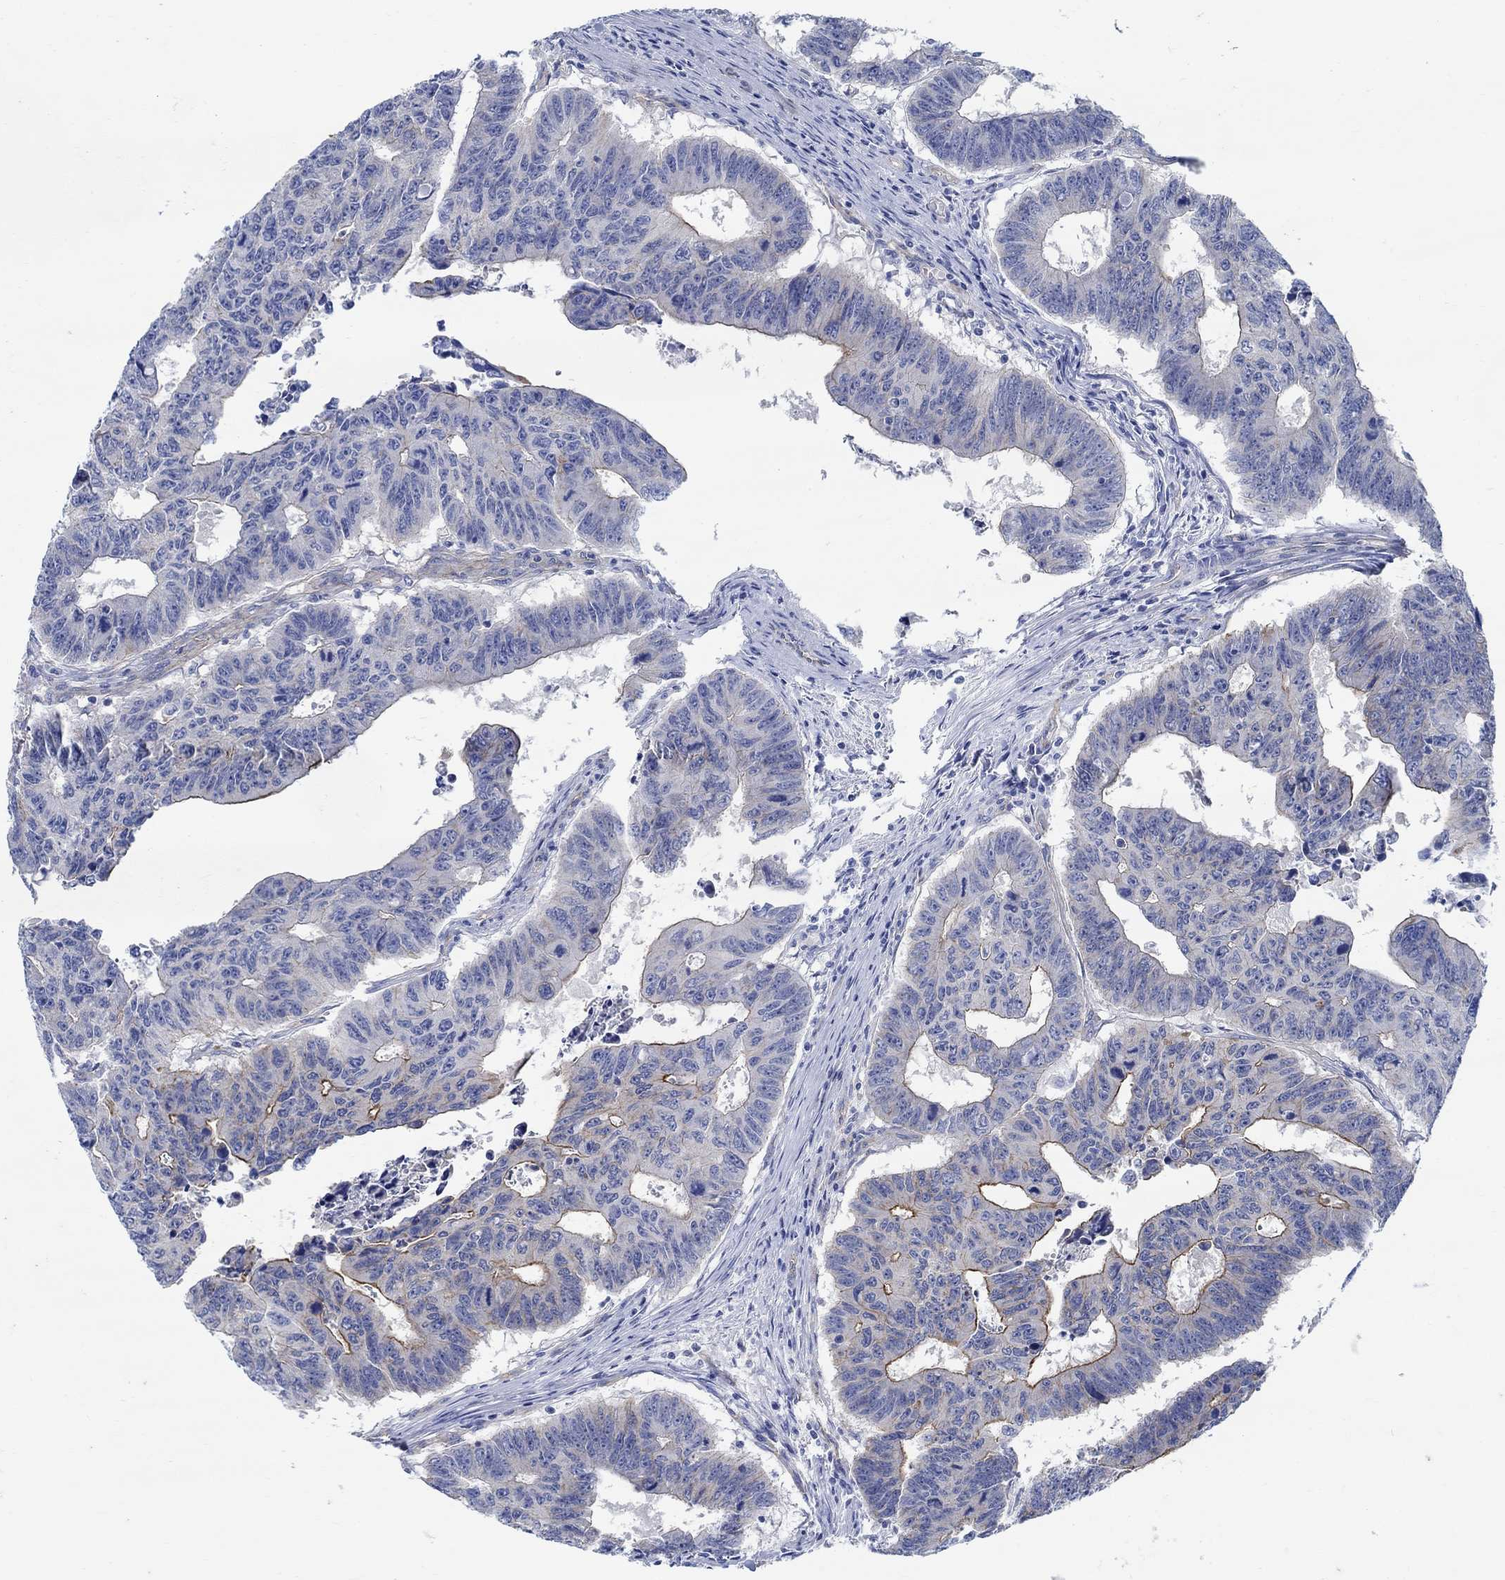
{"staining": {"intensity": "strong", "quantity": "<25%", "location": "cytoplasmic/membranous"}, "tissue": "colorectal cancer", "cell_type": "Tumor cells", "image_type": "cancer", "snomed": [{"axis": "morphology", "description": "Adenocarcinoma, NOS"}, {"axis": "topography", "description": "Appendix"}, {"axis": "topography", "description": "Colon"}, {"axis": "topography", "description": "Cecum"}, {"axis": "topography", "description": "Colon asc"}], "caption": "Colorectal cancer stained with IHC exhibits strong cytoplasmic/membranous staining in approximately <25% of tumor cells.", "gene": "TMEM198", "patient": {"sex": "female", "age": 85}}